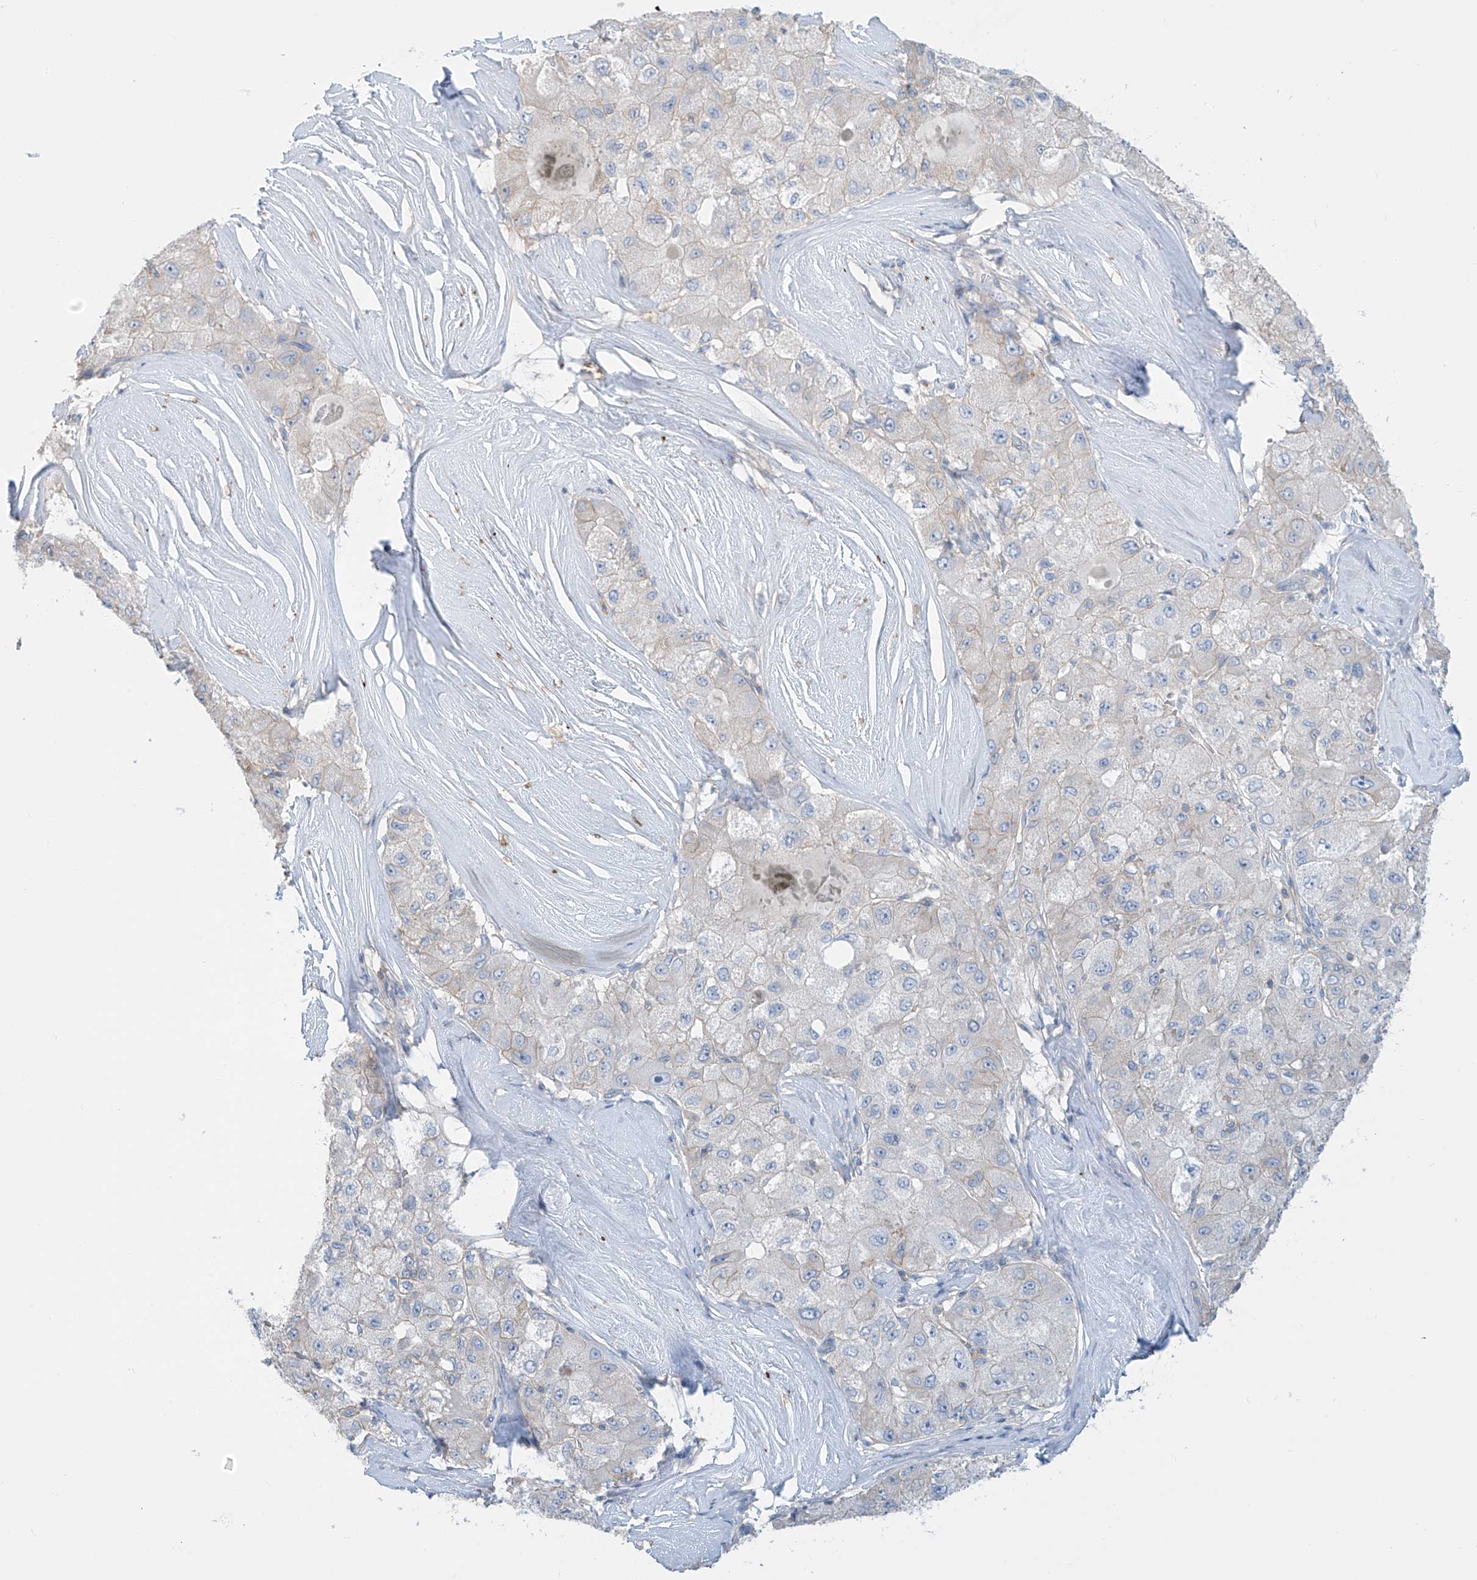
{"staining": {"intensity": "negative", "quantity": "none", "location": "none"}, "tissue": "liver cancer", "cell_type": "Tumor cells", "image_type": "cancer", "snomed": [{"axis": "morphology", "description": "Carcinoma, Hepatocellular, NOS"}, {"axis": "topography", "description": "Liver"}], "caption": "A high-resolution image shows immunohistochemistry (IHC) staining of hepatocellular carcinoma (liver), which exhibits no significant positivity in tumor cells.", "gene": "ZNF846", "patient": {"sex": "male", "age": 80}}